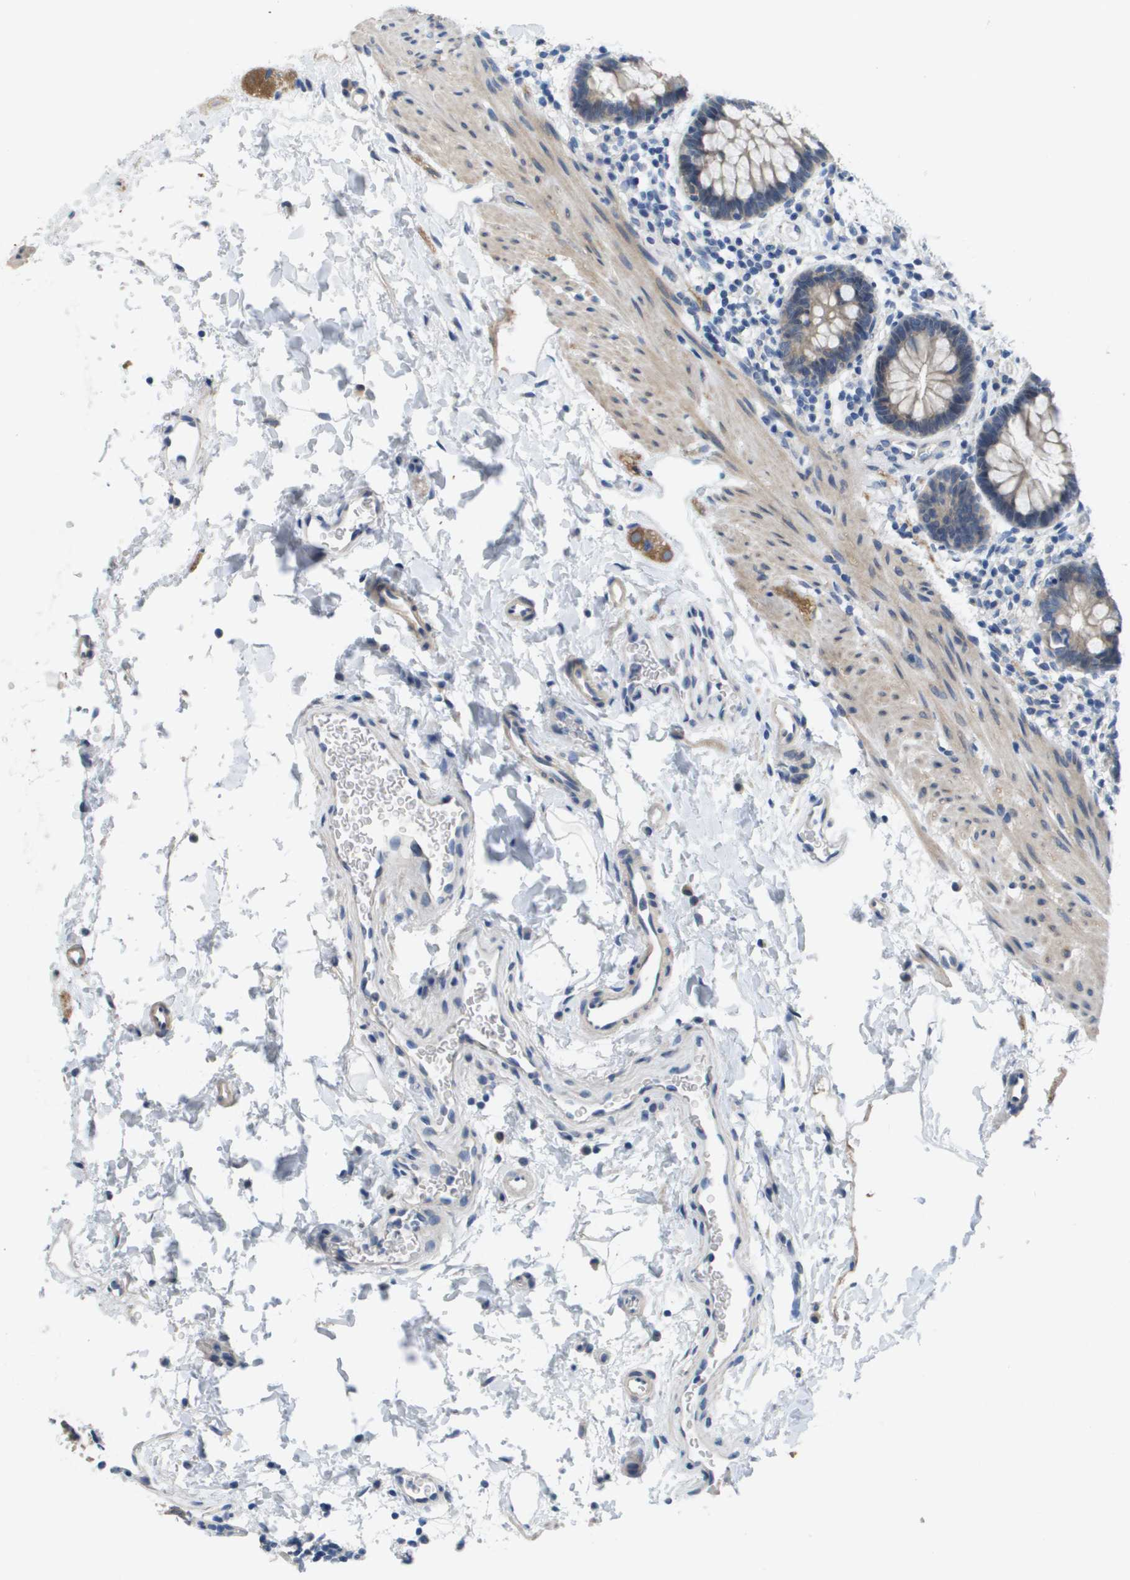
{"staining": {"intensity": "weak", "quantity": "<25%", "location": "cytoplasmic/membranous"}, "tissue": "rectum", "cell_type": "Glandular cells", "image_type": "normal", "snomed": [{"axis": "morphology", "description": "Normal tissue, NOS"}, {"axis": "topography", "description": "Rectum"}], "caption": "The micrograph displays no significant staining in glandular cells of rectum. (DAB immunohistochemistry (IHC), high magnification).", "gene": "NCS1", "patient": {"sex": "female", "age": 24}}